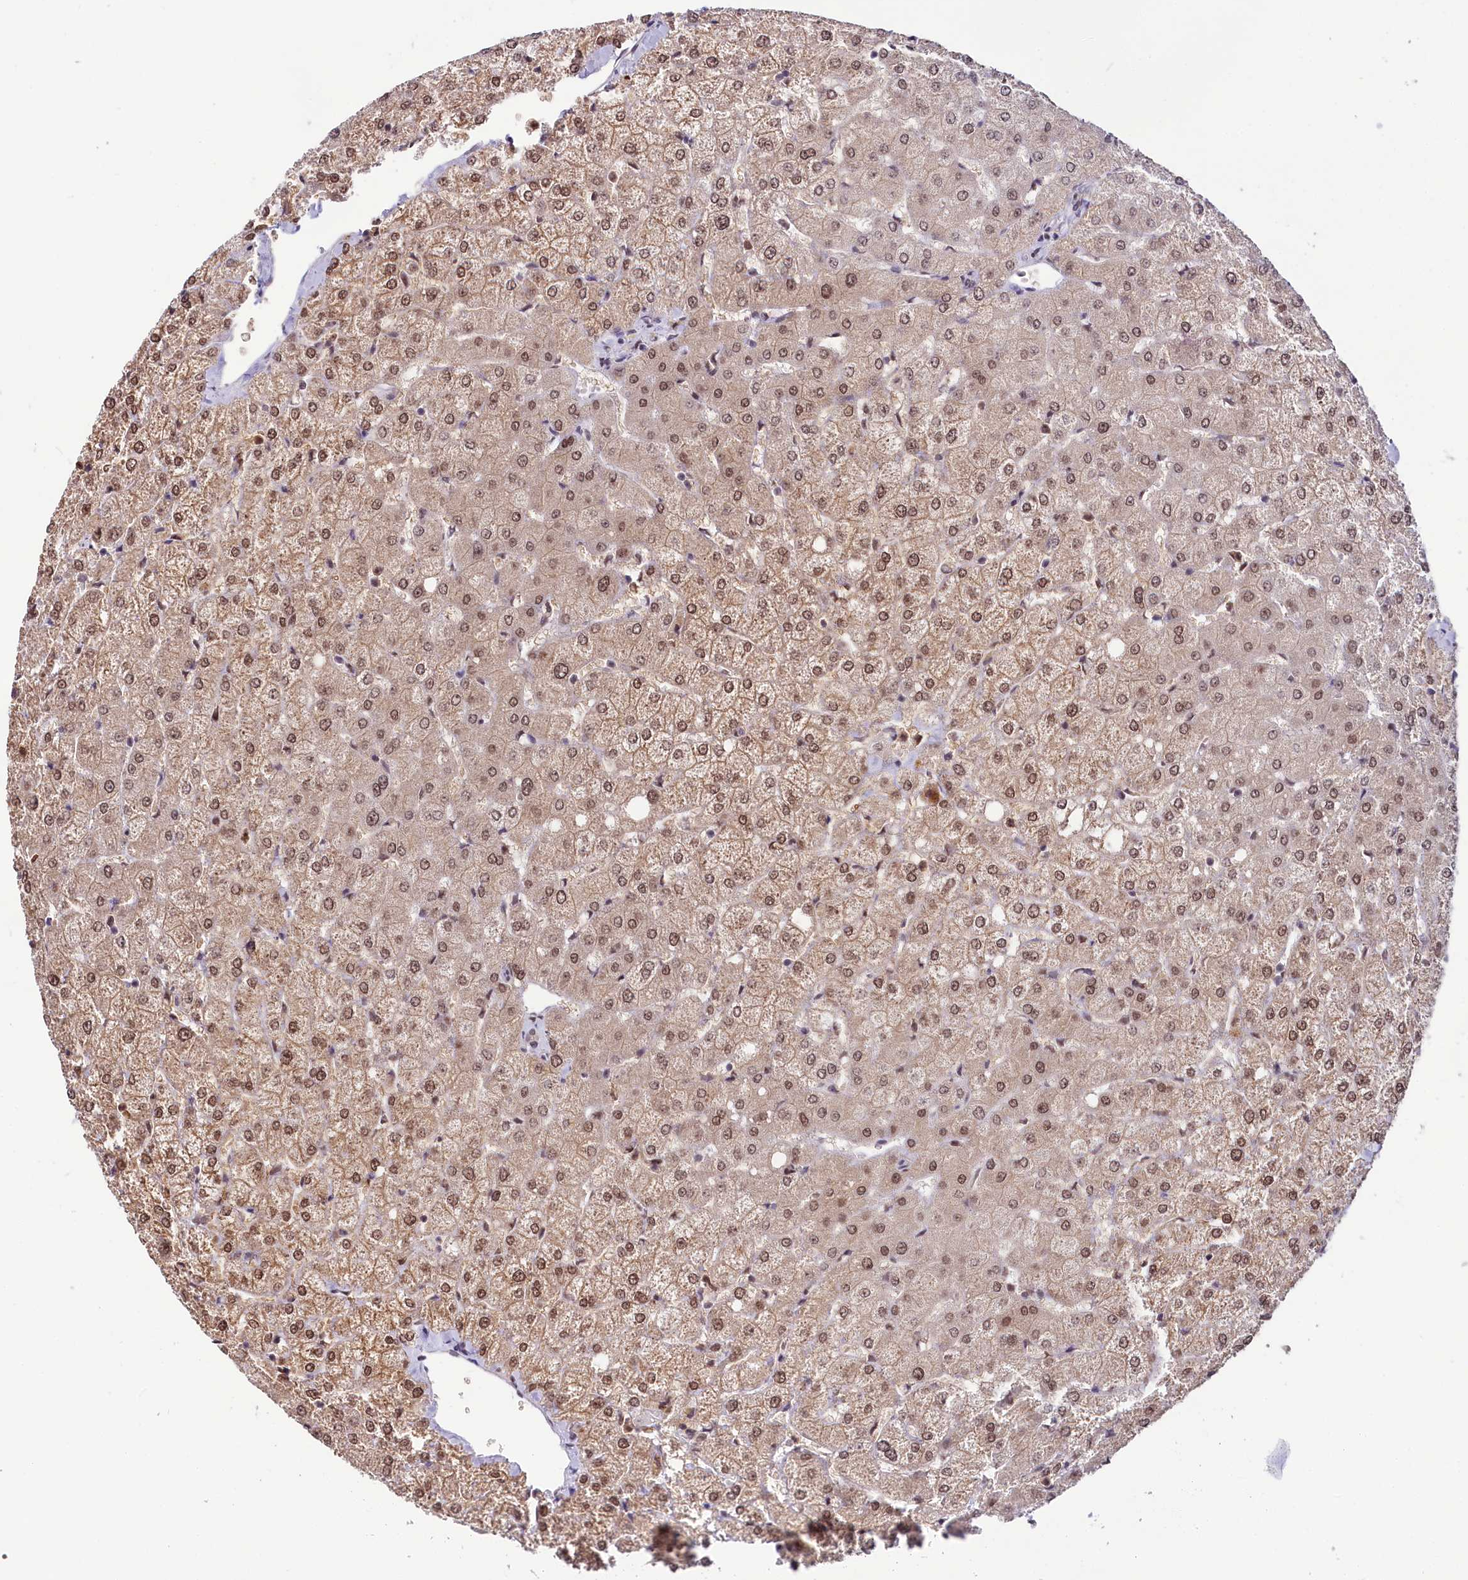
{"staining": {"intensity": "negative", "quantity": "none", "location": "none"}, "tissue": "liver", "cell_type": "Cholangiocytes", "image_type": "normal", "snomed": [{"axis": "morphology", "description": "Normal tissue, NOS"}, {"axis": "topography", "description": "Liver"}], "caption": "The histopathology image shows no significant expression in cholangiocytes of liver.", "gene": "SCAF11", "patient": {"sex": "female", "age": 54}}